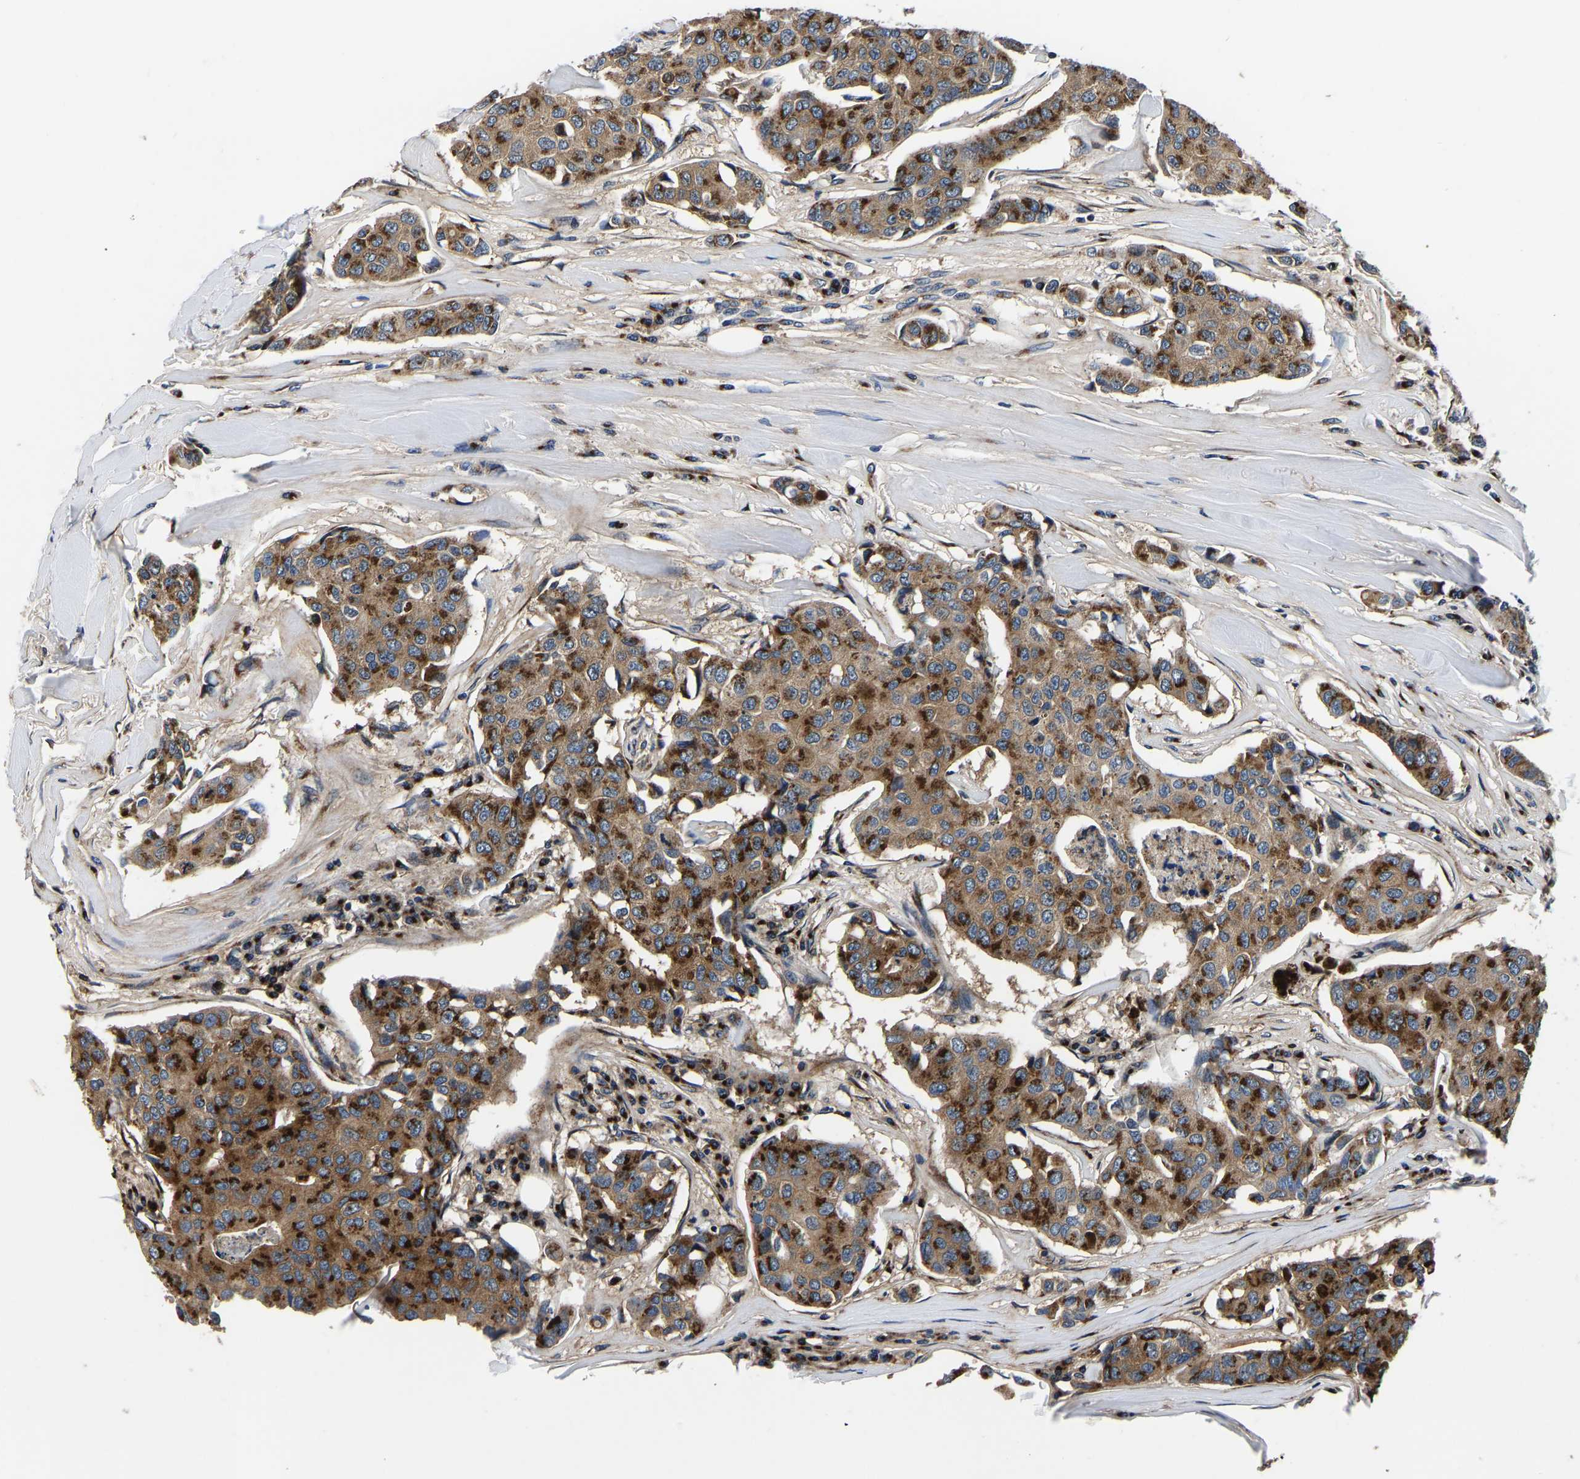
{"staining": {"intensity": "strong", "quantity": ">75%", "location": "cytoplasmic/membranous"}, "tissue": "breast cancer", "cell_type": "Tumor cells", "image_type": "cancer", "snomed": [{"axis": "morphology", "description": "Duct carcinoma"}, {"axis": "topography", "description": "Breast"}], "caption": "This micrograph displays IHC staining of human invasive ductal carcinoma (breast), with high strong cytoplasmic/membranous expression in about >75% of tumor cells.", "gene": "RABAC1", "patient": {"sex": "female", "age": 80}}